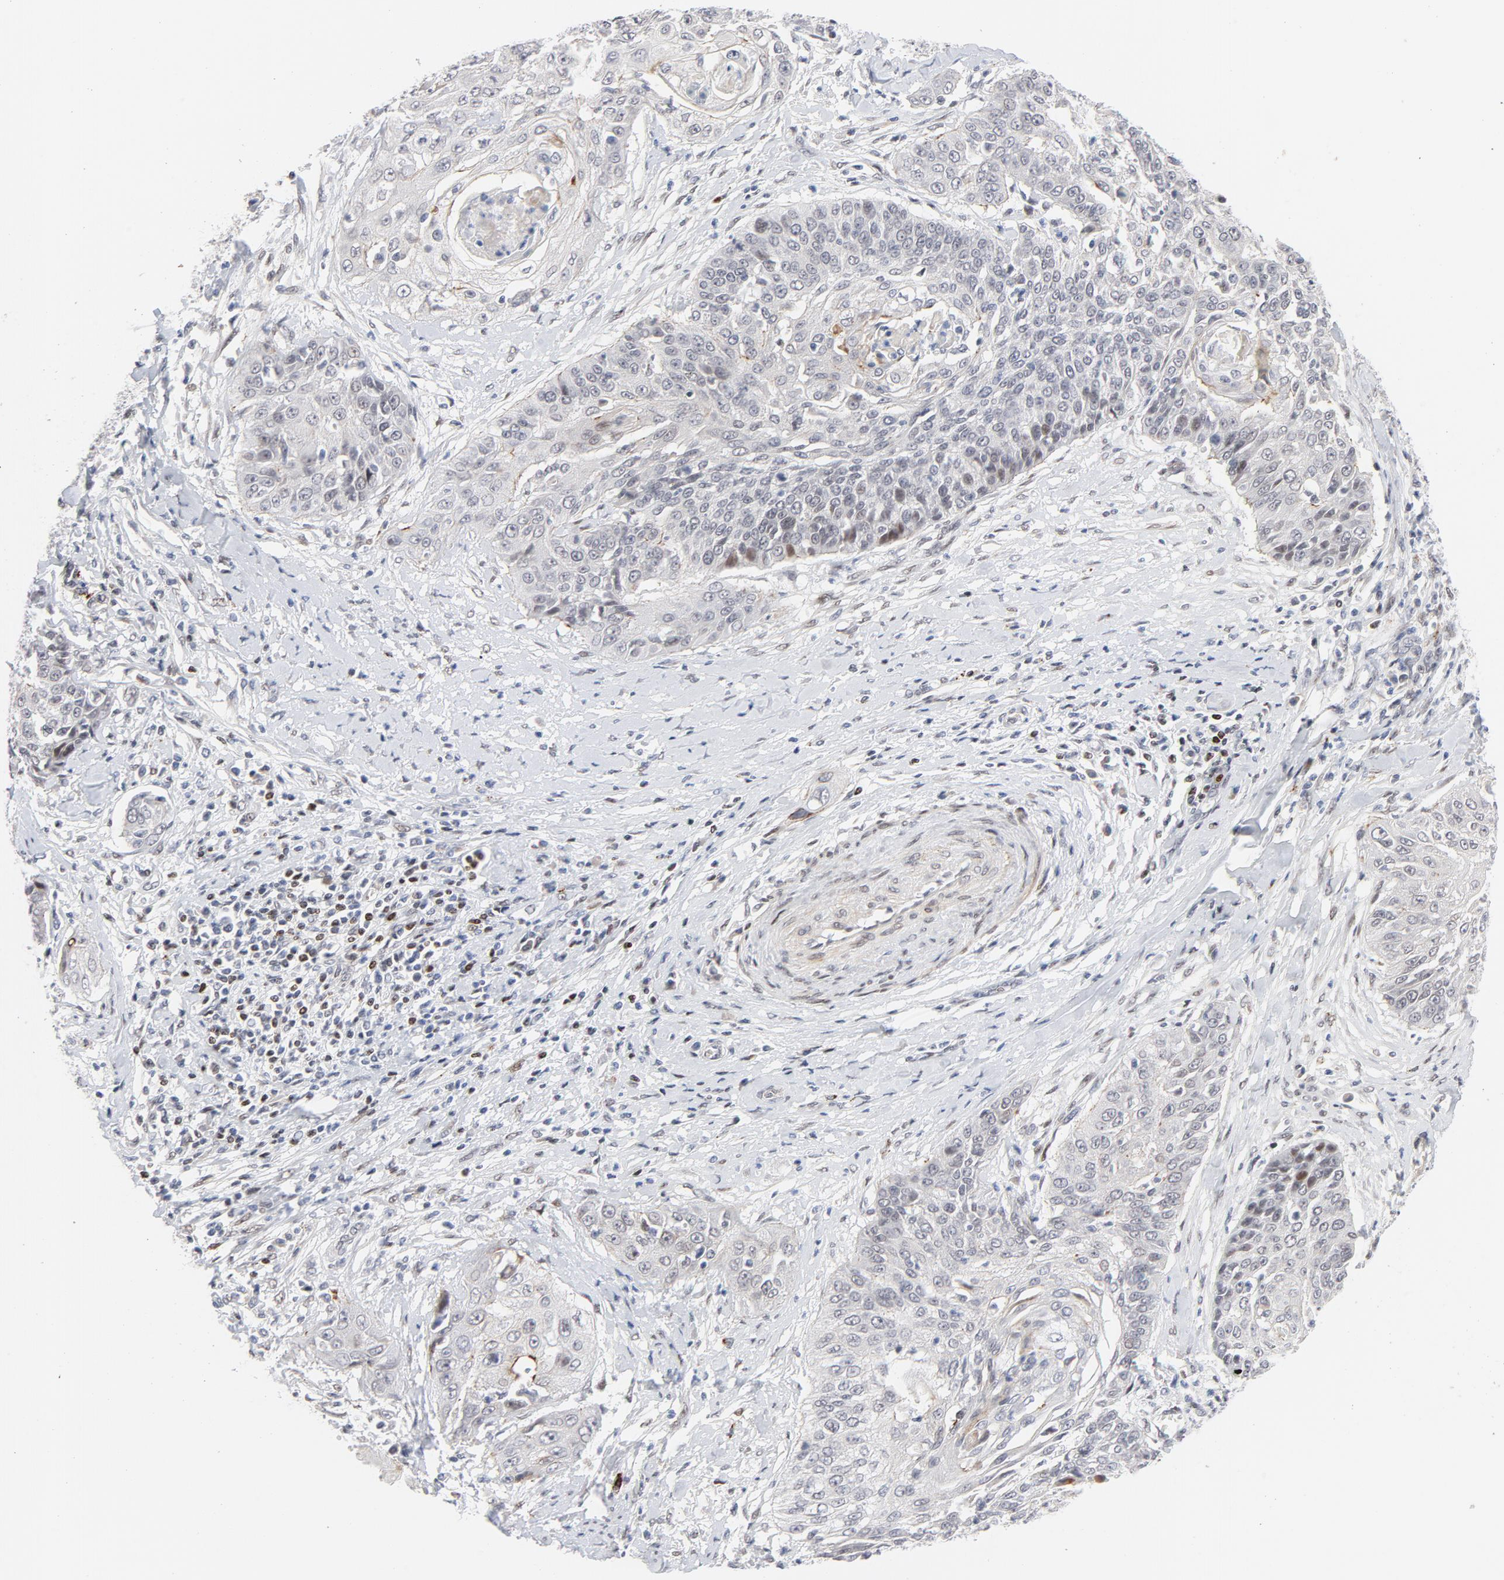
{"staining": {"intensity": "weak", "quantity": "<25%", "location": "nuclear"}, "tissue": "cervical cancer", "cell_type": "Tumor cells", "image_type": "cancer", "snomed": [{"axis": "morphology", "description": "Squamous cell carcinoma, NOS"}, {"axis": "topography", "description": "Cervix"}], "caption": "The IHC photomicrograph has no significant staining in tumor cells of squamous cell carcinoma (cervical) tissue.", "gene": "NFIC", "patient": {"sex": "female", "age": 64}}